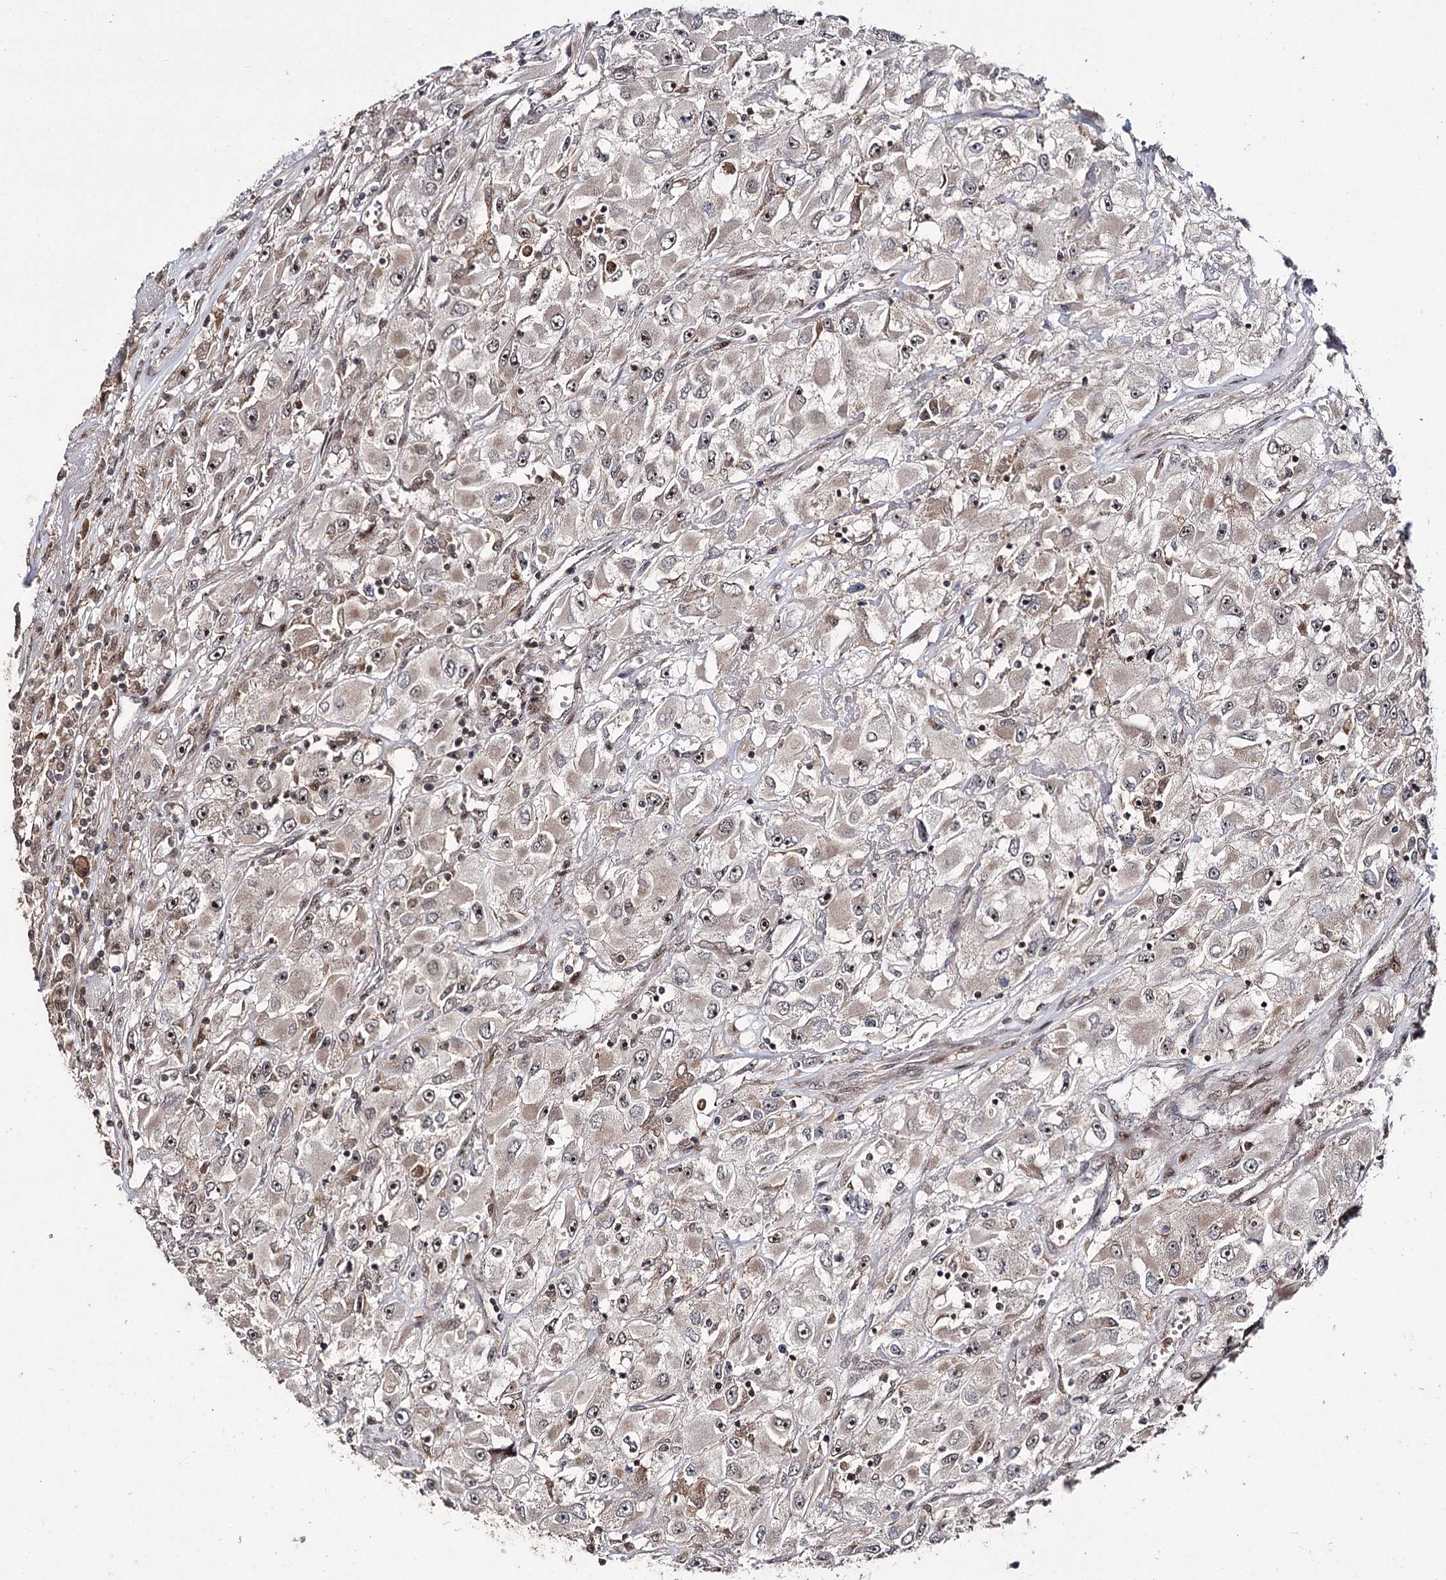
{"staining": {"intensity": "moderate", "quantity": ">75%", "location": "cytoplasmic/membranous,nuclear"}, "tissue": "renal cancer", "cell_type": "Tumor cells", "image_type": "cancer", "snomed": [{"axis": "morphology", "description": "Adenocarcinoma, NOS"}, {"axis": "topography", "description": "Kidney"}], "caption": "Protein positivity by immunohistochemistry demonstrates moderate cytoplasmic/membranous and nuclear positivity in approximately >75% of tumor cells in renal adenocarcinoma.", "gene": "MKNK2", "patient": {"sex": "female", "age": 52}}